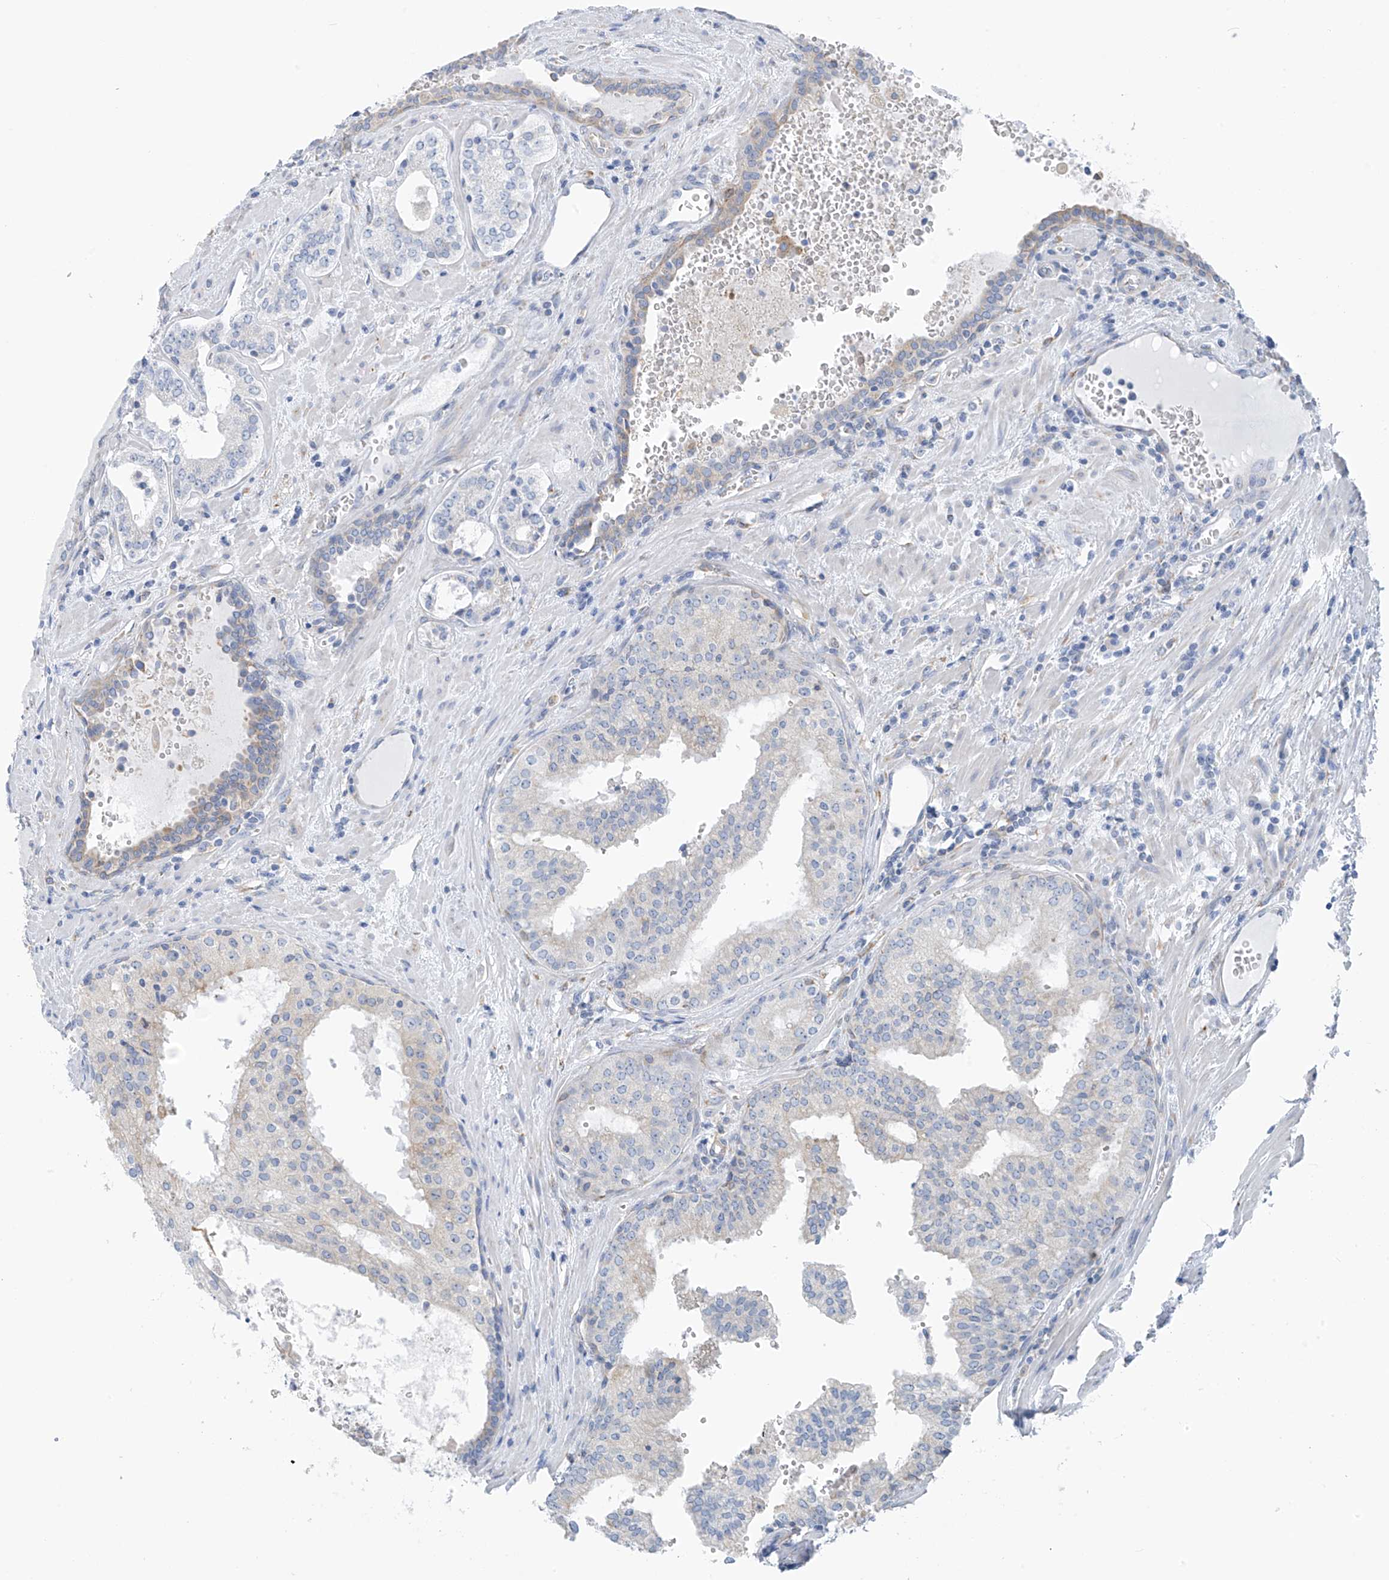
{"staining": {"intensity": "negative", "quantity": "none", "location": "none"}, "tissue": "prostate cancer", "cell_type": "Tumor cells", "image_type": "cancer", "snomed": [{"axis": "morphology", "description": "Adenocarcinoma, High grade"}, {"axis": "topography", "description": "Prostate"}], "caption": "Immunohistochemistry micrograph of neoplastic tissue: high-grade adenocarcinoma (prostate) stained with DAB (3,3'-diaminobenzidine) shows no significant protein staining in tumor cells.", "gene": "RCN2", "patient": {"sex": "male", "age": 68}}